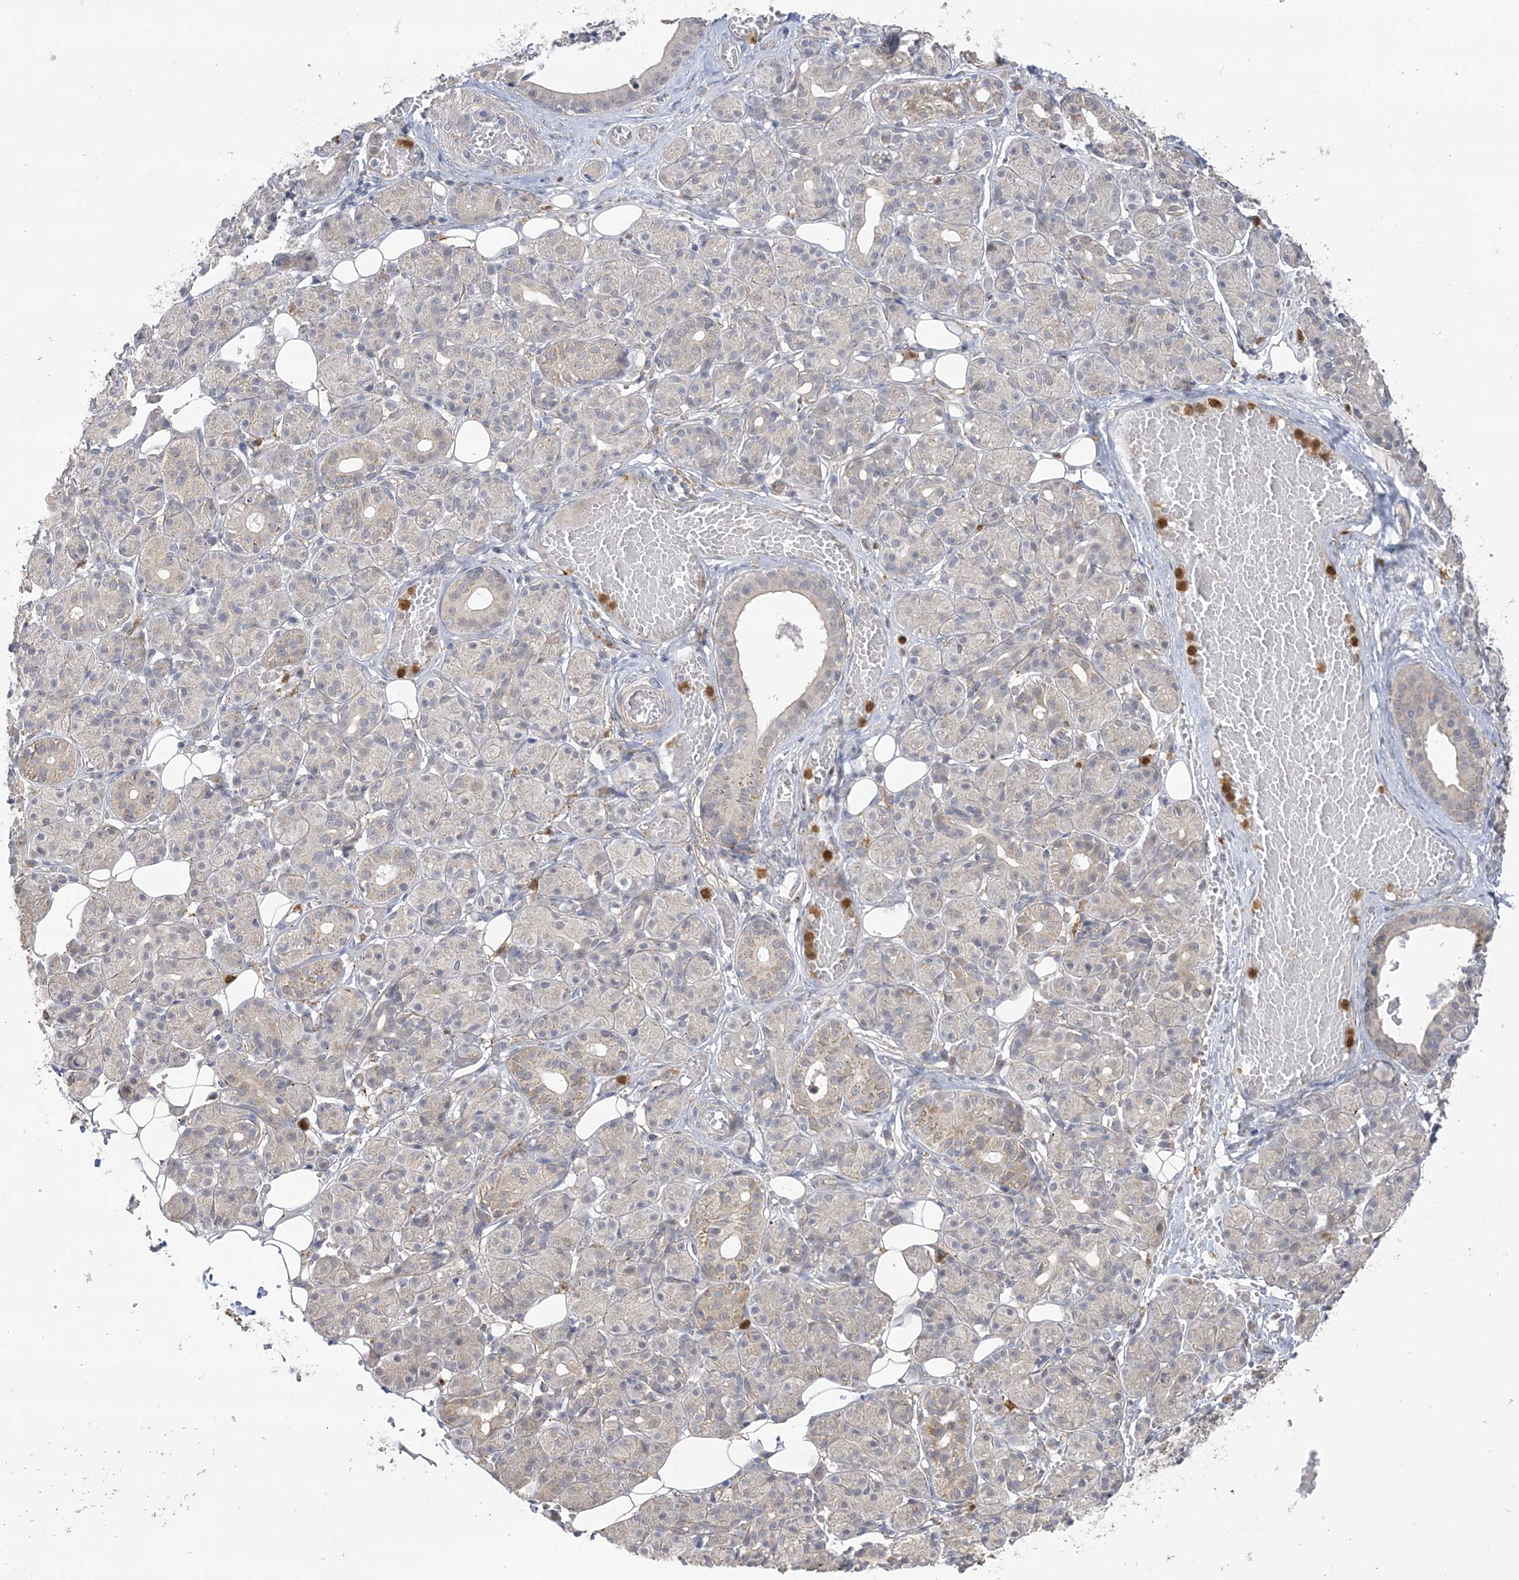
{"staining": {"intensity": "weak", "quantity": "<25%", "location": "cytoplasmic/membranous"}, "tissue": "salivary gland", "cell_type": "Glandular cells", "image_type": "normal", "snomed": [{"axis": "morphology", "description": "Normal tissue, NOS"}, {"axis": "topography", "description": "Salivary gland"}], "caption": "Immunohistochemistry image of benign salivary gland stained for a protein (brown), which demonstrates no staining in glandular cells. (Brightfield microscopy of DAB (3,3'-diaminobenzidine) immunohistochemistry (IHC) at high magnification).", "gene": "NAF1", "patient": {"sex": "male", "age": 63}}